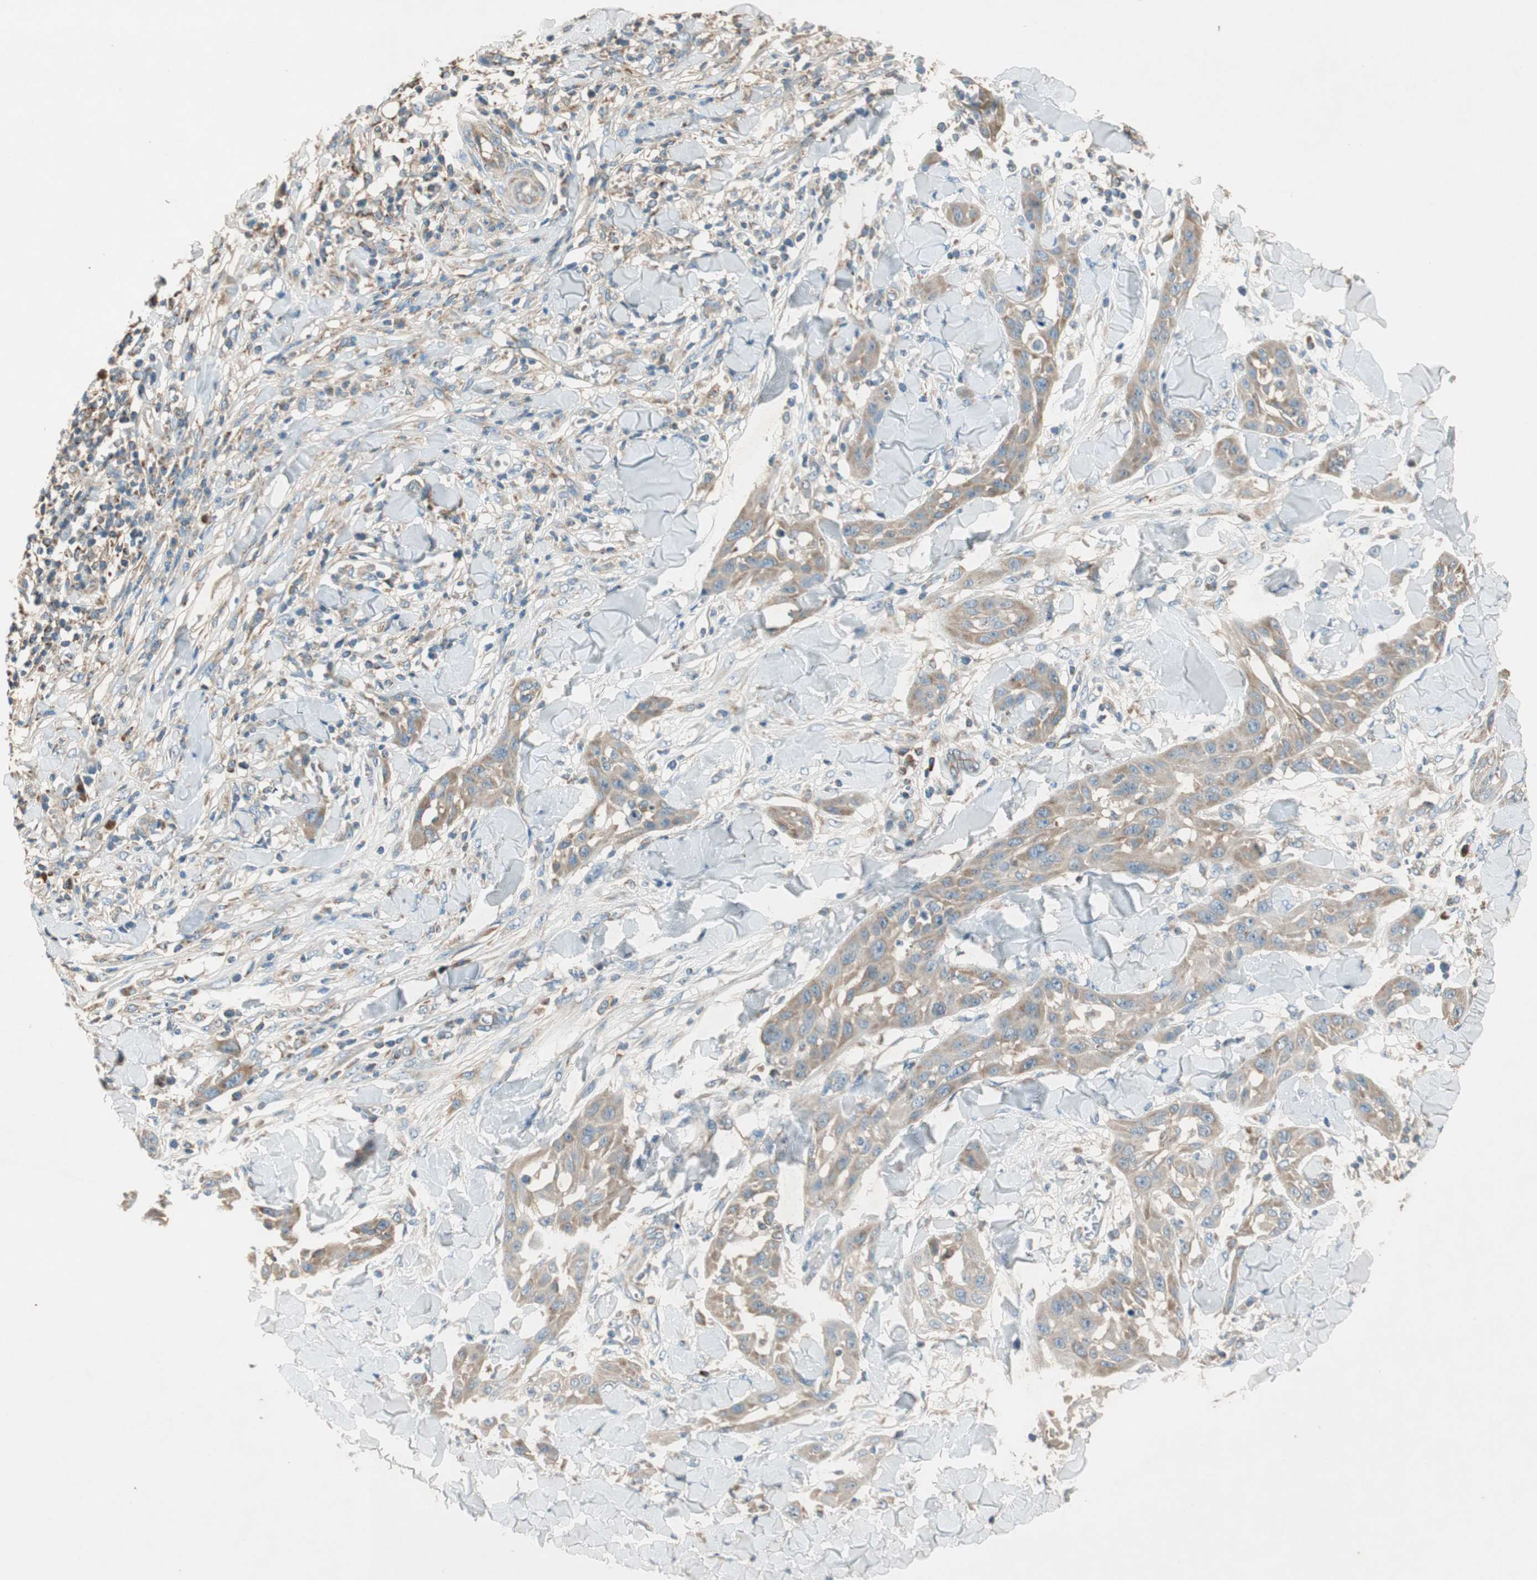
{"staining": {"intensity": "moderate", "quantity": ">75%", "location": "cytoplasmic/membranous"}, "tissue": "skin cancer", "cell_type": "Tumor cells", "image_type": "cancer", "snomed": [{"axis": "morphology", "description": "Squamous cell carcinoma, NOS"}, {"axis": "topography", "description": "Skin"}], "caption": "Tumor cells exhibit moderate cytoplasmic/membranous positivity in approximately >75% of cells in skin cancer.", "gene": "CC2D1A", "patient": {"sex": "male", "age": 24}}